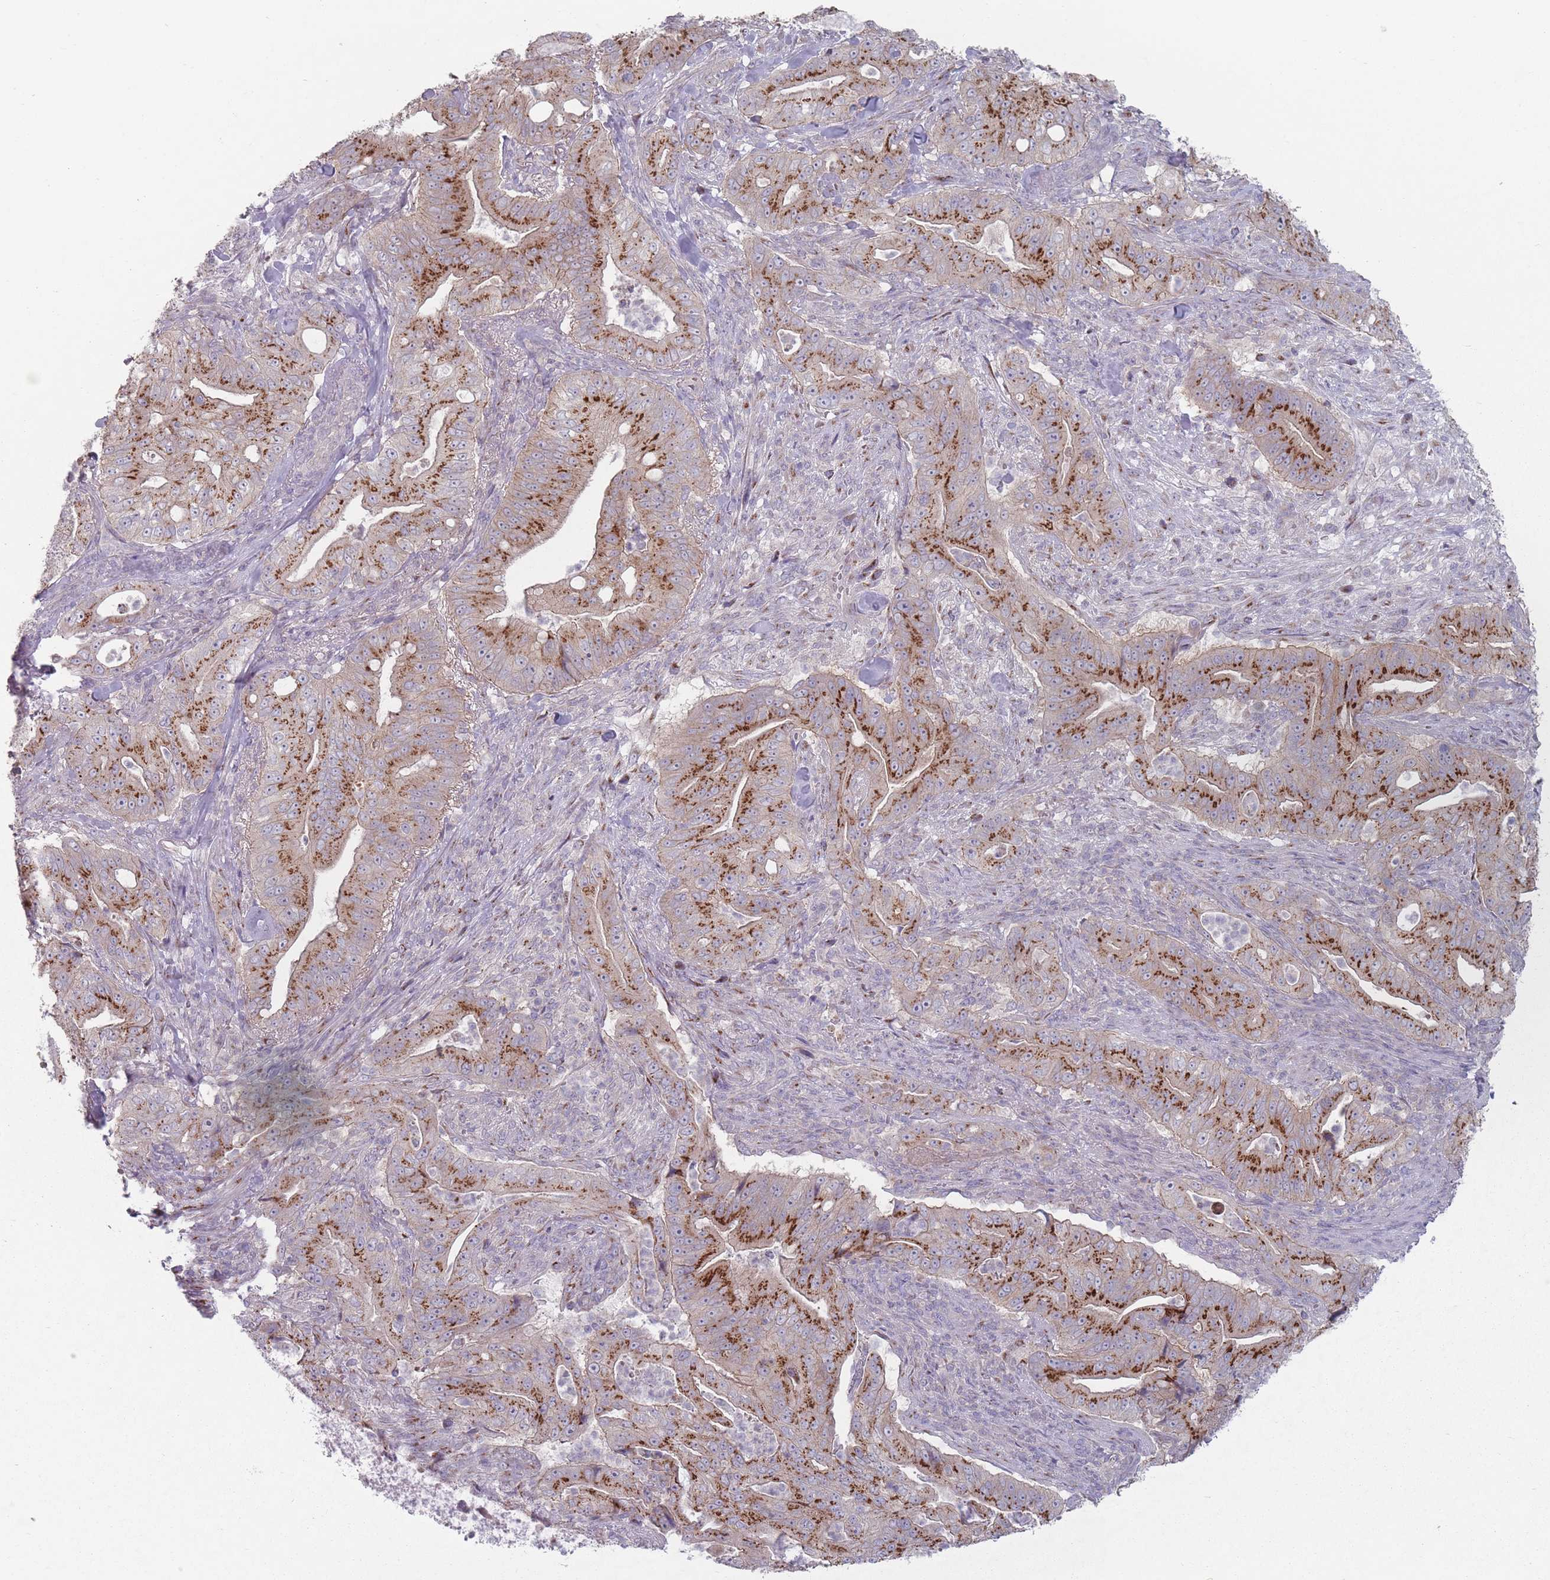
{"staining": {"intensity": "strong", "quantity": "25%-75%", "location": "cytoplasmic/membranous"}, "tissue": "pancreatic cancer", "cell_type": "Tumor cells", "image_type": "cancer", "snomed": [{"axis": "morphology", "description": "Adenocarcinoma, NOS"}, {"axis": "topography", "description": "Pancreas"}], "caption": "Adenocarcinoma (pancreatic) stained with immunohistochemistry exhibits strong cytoplasmic/membranous expression in about 25%-75% of tumor cells.", "gene": "AKAIN1", "patient": {"sex": "male", "age": 71}}